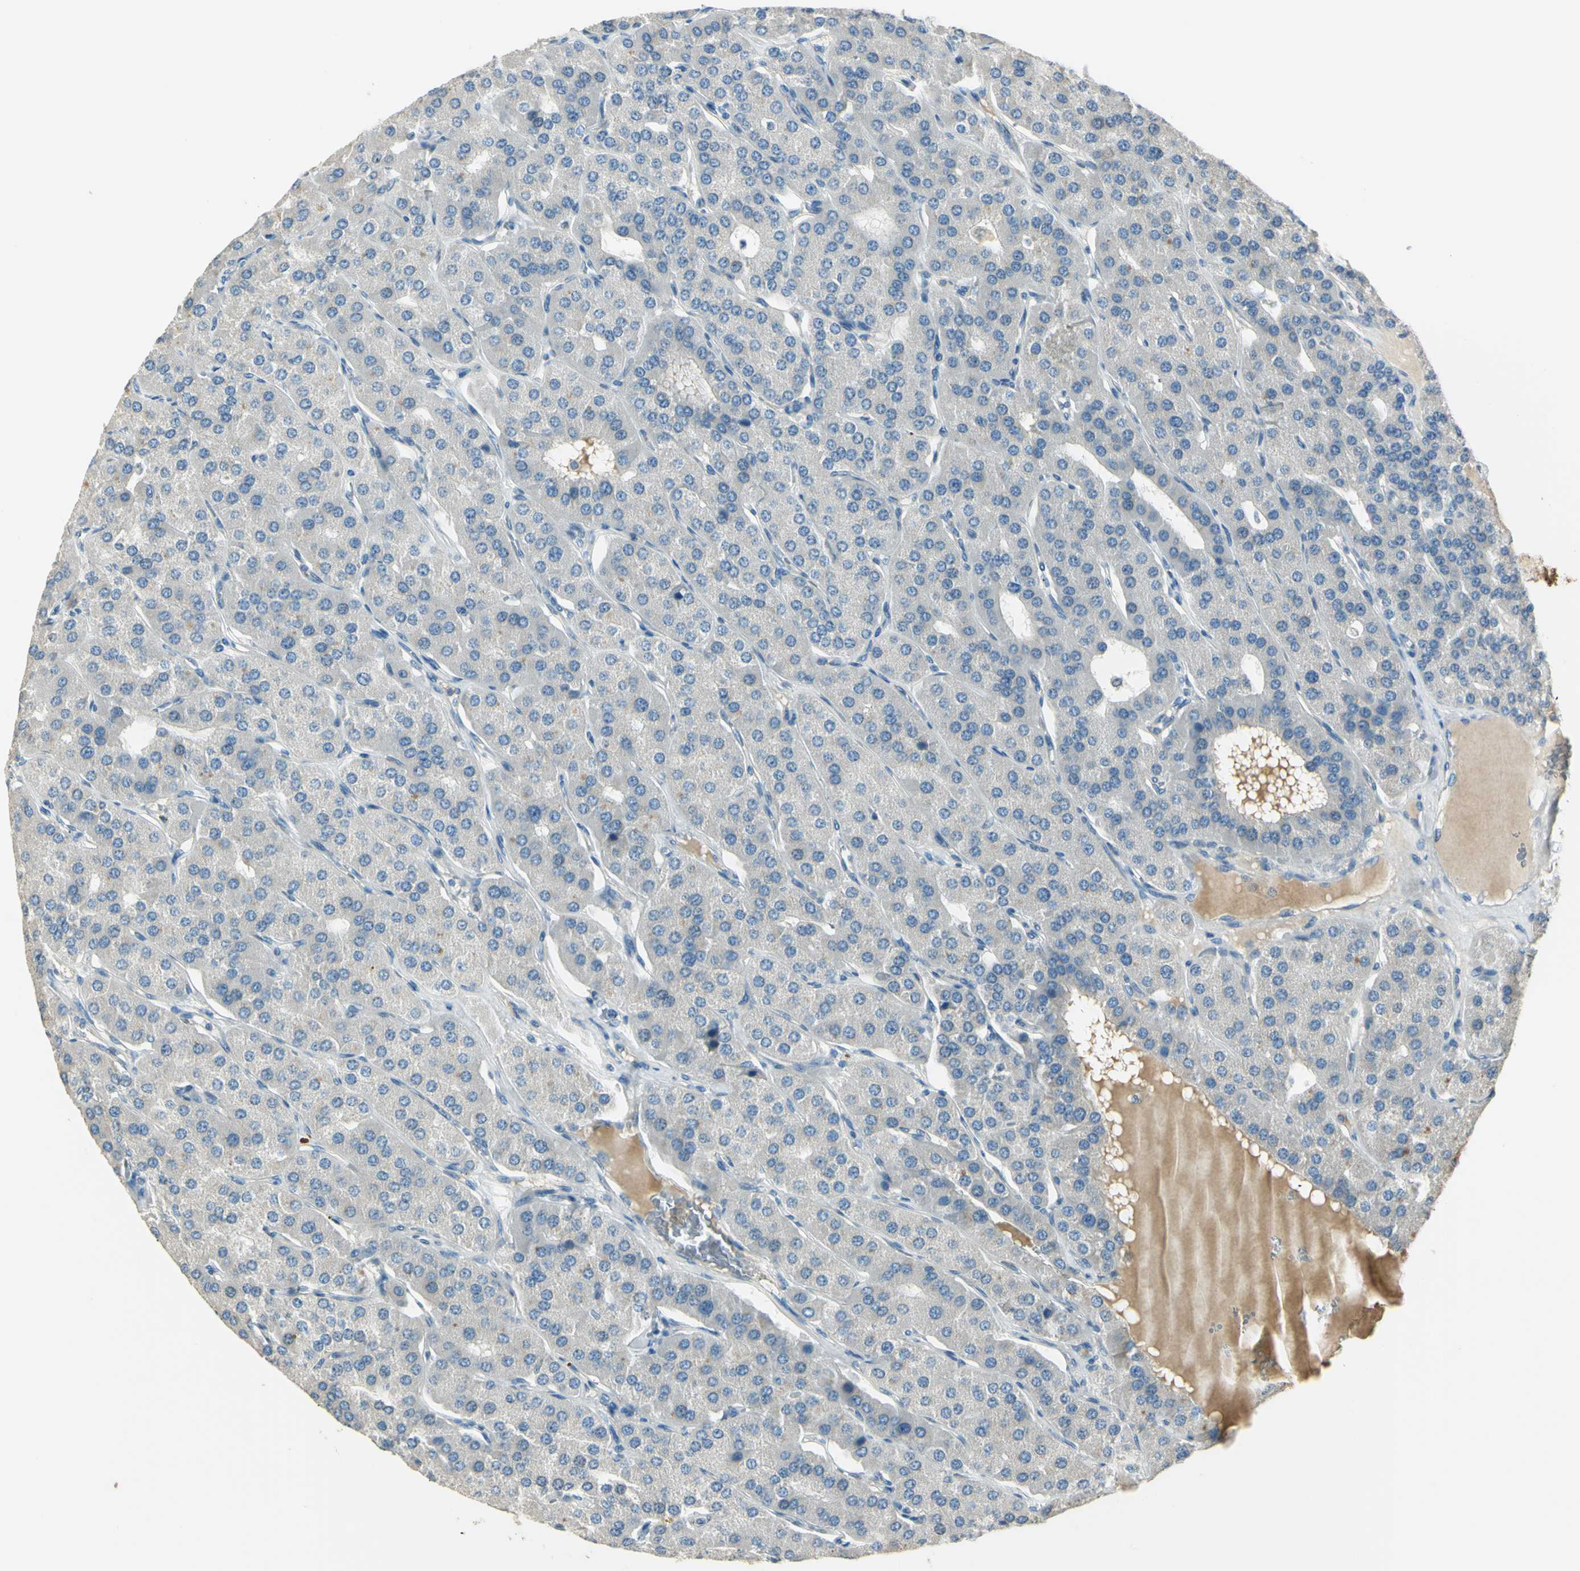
{"staining": {"intensity": "negative", "quantity": "none", "location": "none"}, "tissue": "parathyroid gland", "cell_type": "Glandular cells", "image_type": "normal", "snomed": [{"axis": "morphology", "description": "Normal tissue, NOS"}, {"axis": "morphology", "description": "Adenoma, NOS"}, {"axis": "topography", "description": "Parathyroid gland"}], "caption": "Immunohistochemistry histopathology image of benign parathyroid gland stained for a protein (brown), which displays no expression in glandular cells. (Brightfield microscopy of DAB (3,3'-diaminobenzidine) immunohistochemistry at high magnification).", "gene": "UXS1", "patient": {"sex": "female", "age": 86}}